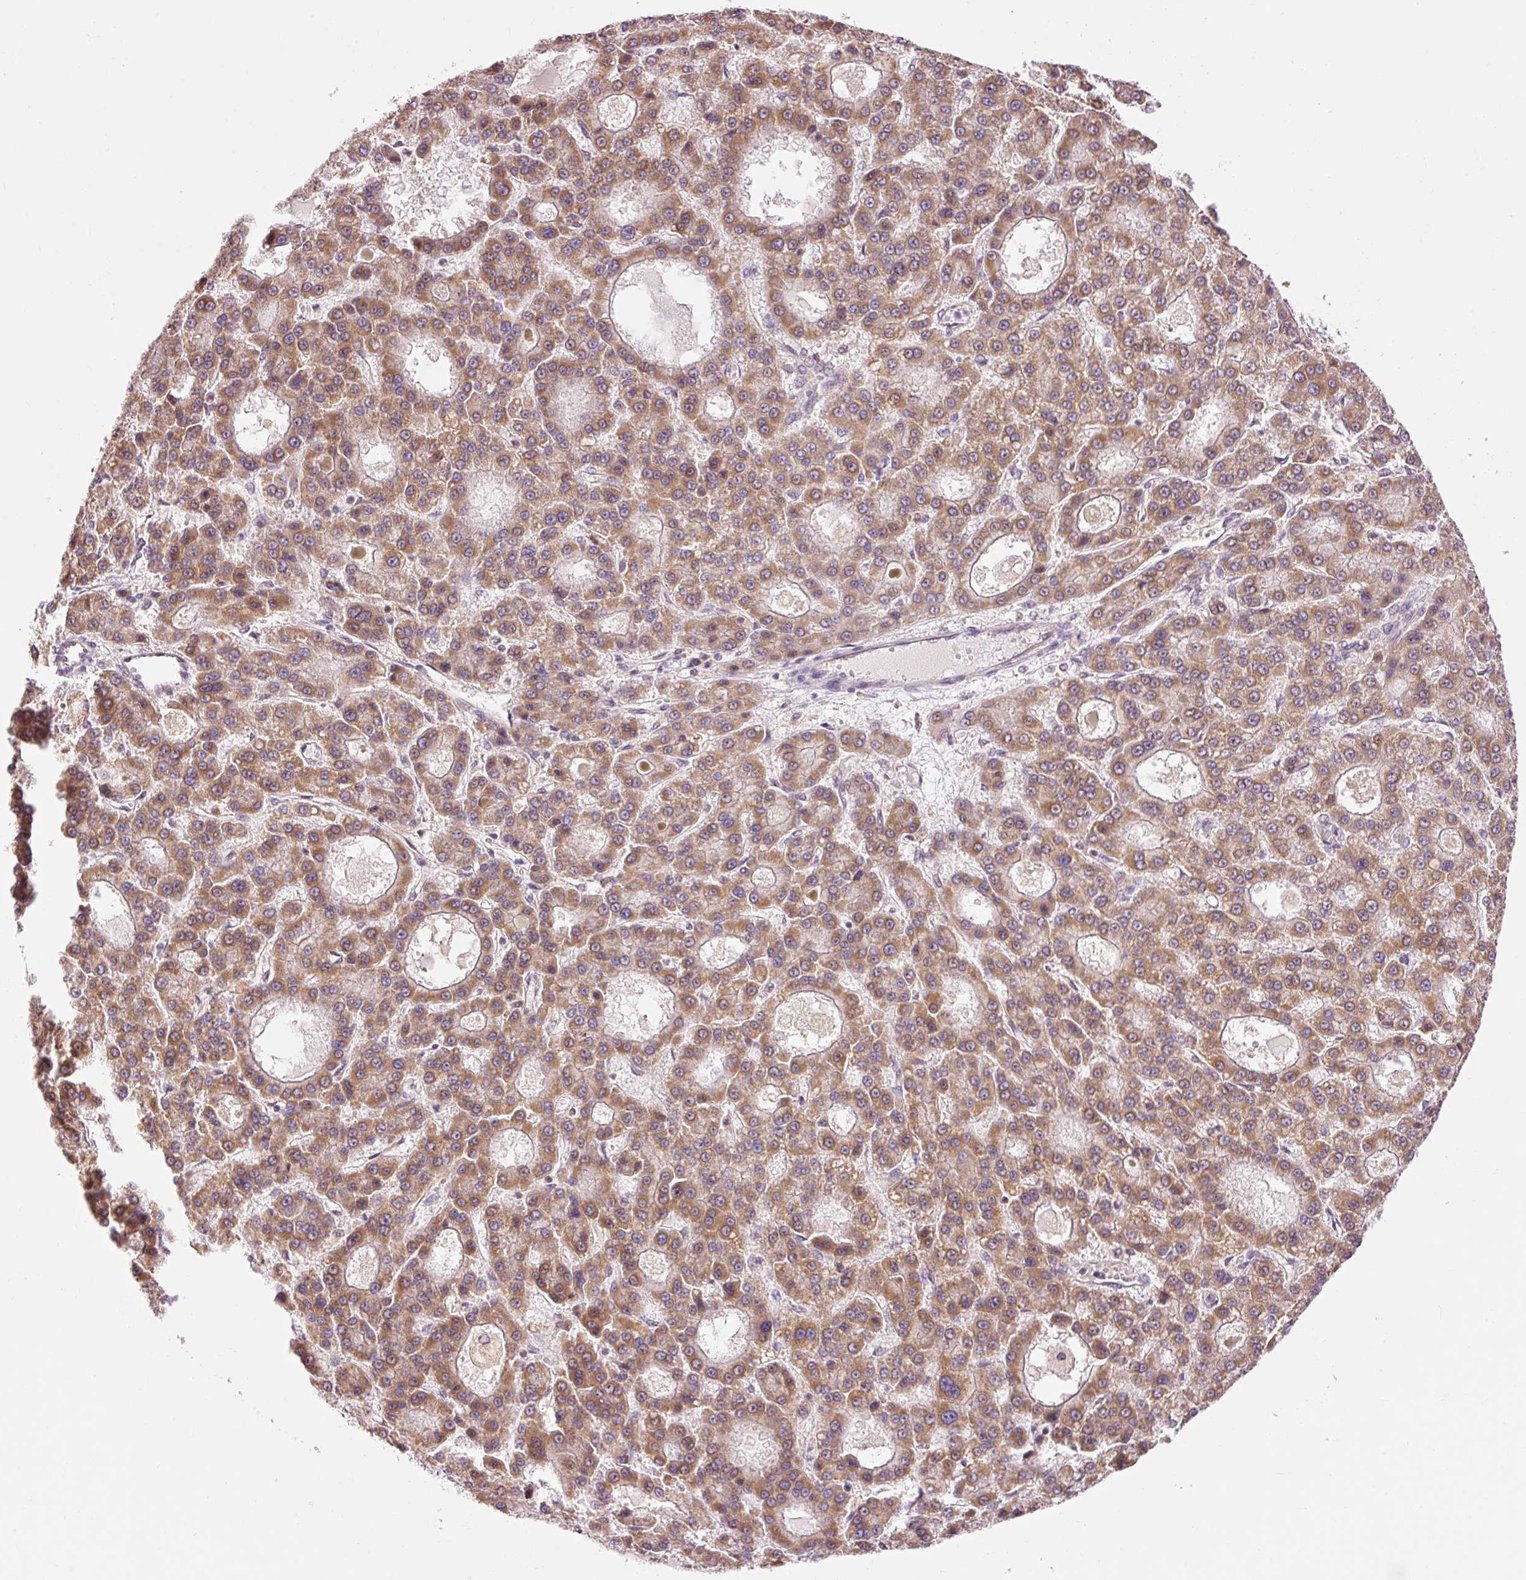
{"staining": {"intensity": "moderate", "quantity": ">75%", "location": "cytoplasmic/membranous"}, "tissue": "liver cancer", "cell_type": "Tumor cells", "image_type": "cancer", "snomed": [{"axis": "morphology", "description": "Carcinoma, Hepatocellular, NOS"}, {"axis": "topography", "description": "Liver"}], "caption": "Tumor cells exhibit medium levels of moderate cytoplasmic/membranous expression in about >75% of cells in human hepatocellular carcinoma (liver). The staining was performed using DAB (3,3'-diaminobenzidine) to visualize the protein expression in brown, while the nuclei were stained in blue with hematoxylin (Magnification: 20x).", "gene": "IMMT", "patient": {"sex": "male", "age": 70}}